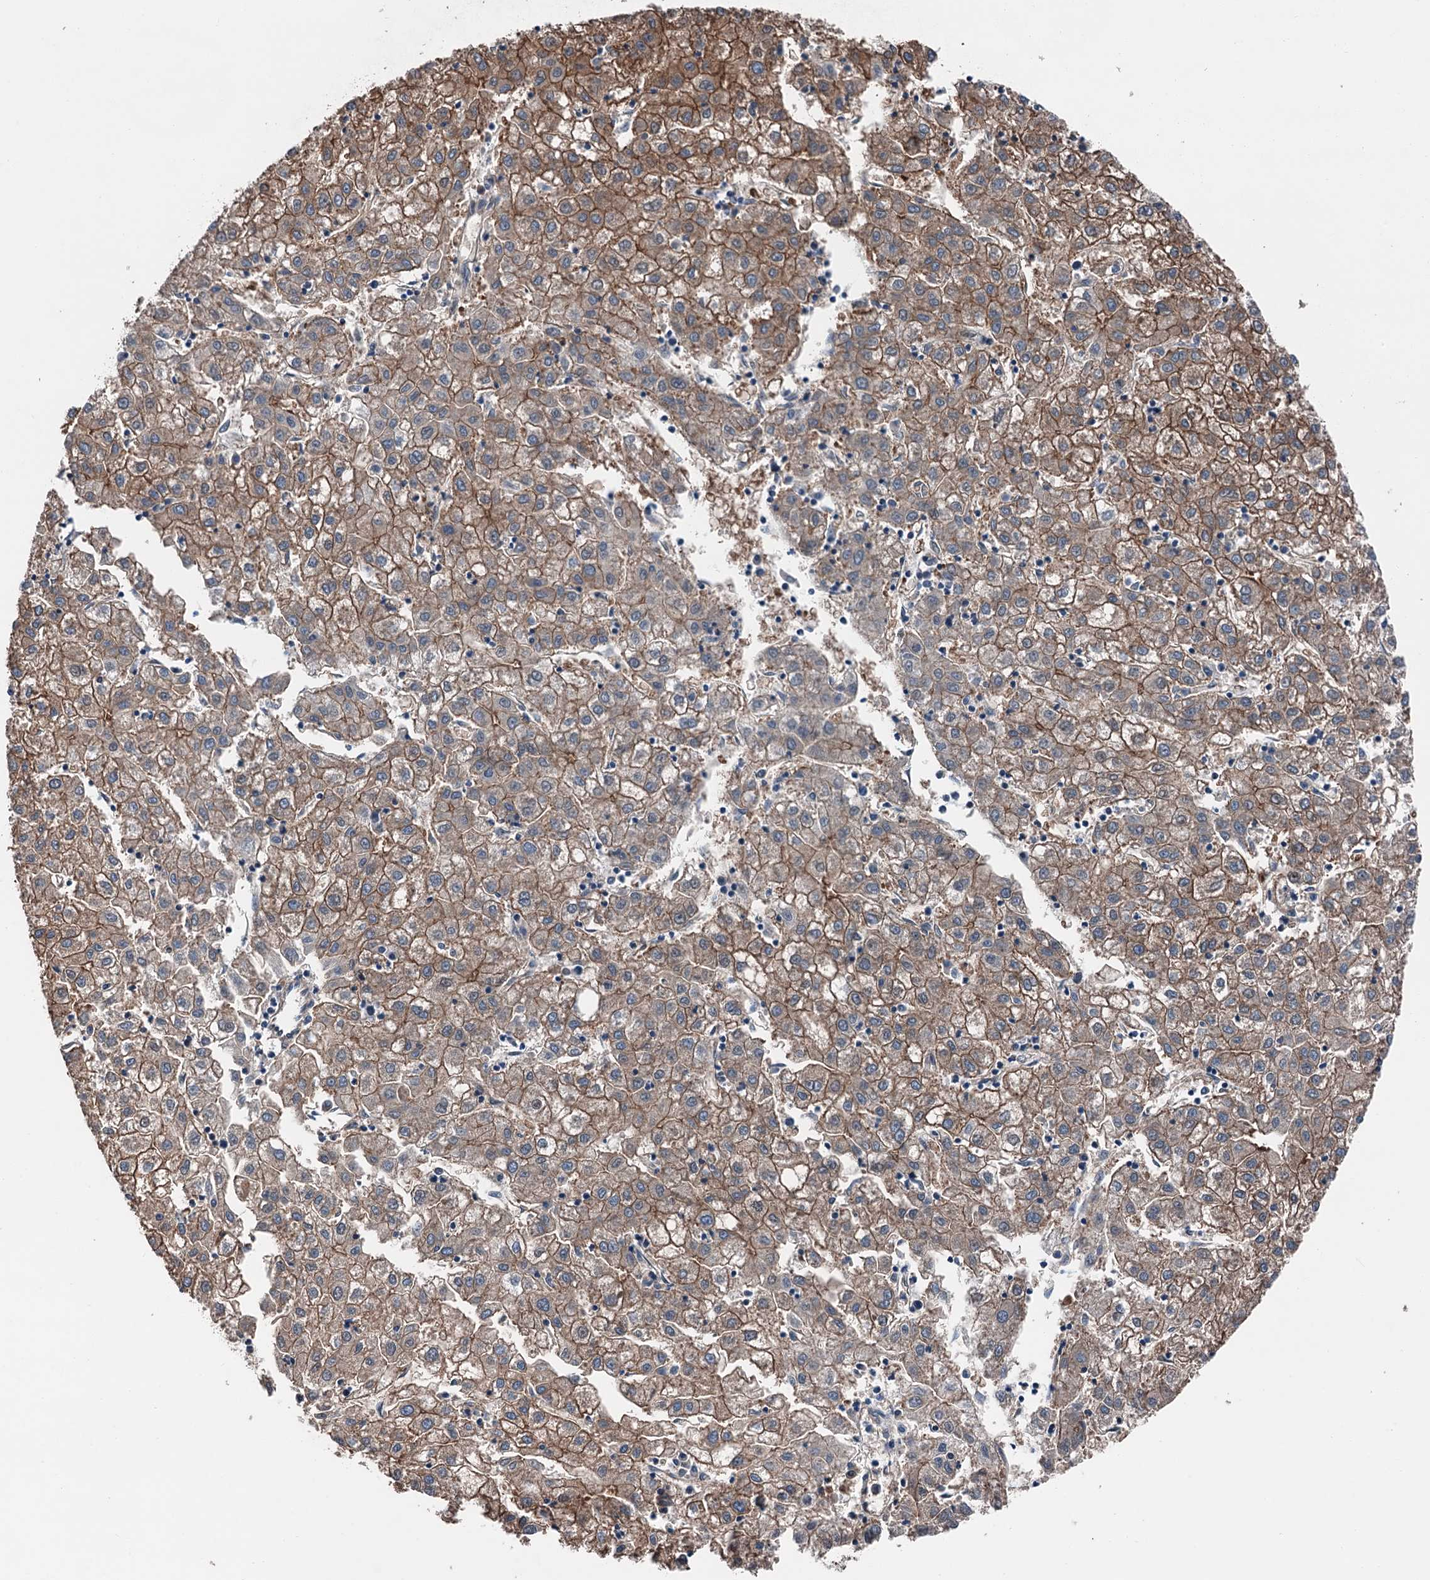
{"staining": {"intensity": "moderate", "quantity": ">75%", "location": "cytoplasmic/membranous"}, "tissue": "liver cancer", "cell_type": "Tumor cells", "image_type": "cancer", "snomed": [{"axis": "morphology", "description": "Carcinoma, Hepatocellular, NOS"}, {"axis": "topography", "description": "Liver"}], "caption": "Protein expression analysis of human liver cancer reveals moderate cytoplasmic/membranous positivity in about >75% of tumor cells.", "gene": "NMRAL1", "patient": {"sex": "male", "age": 72}}